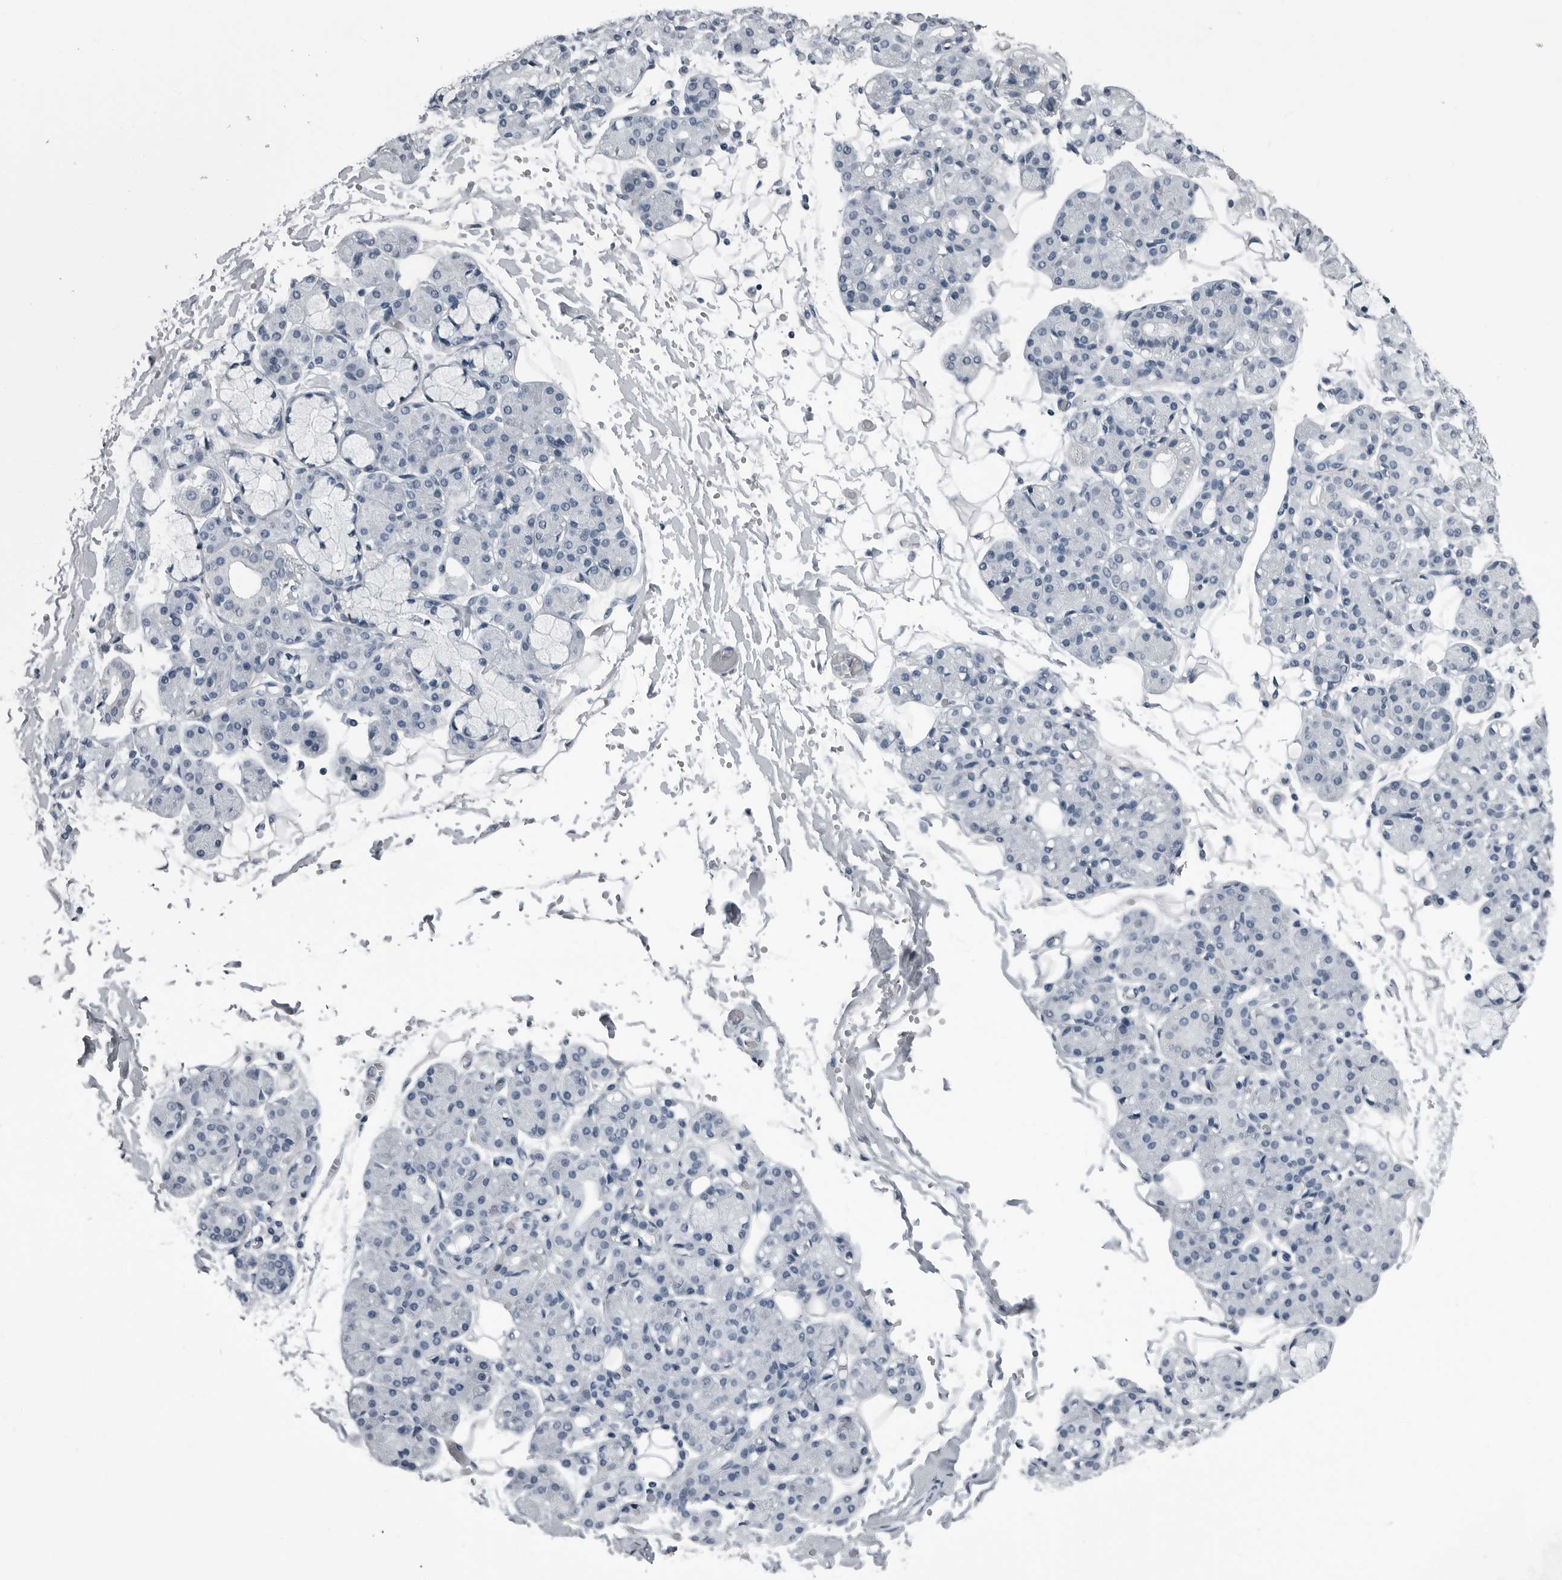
{"staining": {"intensity": "negative", "quantity": "none", "location": "none"}, "tissue": "salivary gland", "cell_type": "Glandular cells", "image_type": "normal", "snomed": [{"axis": "morphology", "description": "Normal tissue, NOS"}, {"axis": "topography", "description": "Salivary gland"}], "caption": "Glandular cells show no significant protein expression in normal salivary gland. (IHC, brightfield microscopy, high magnification).", "gene": "PRSS1", "patient": {"sex": "male", "age": 63}}